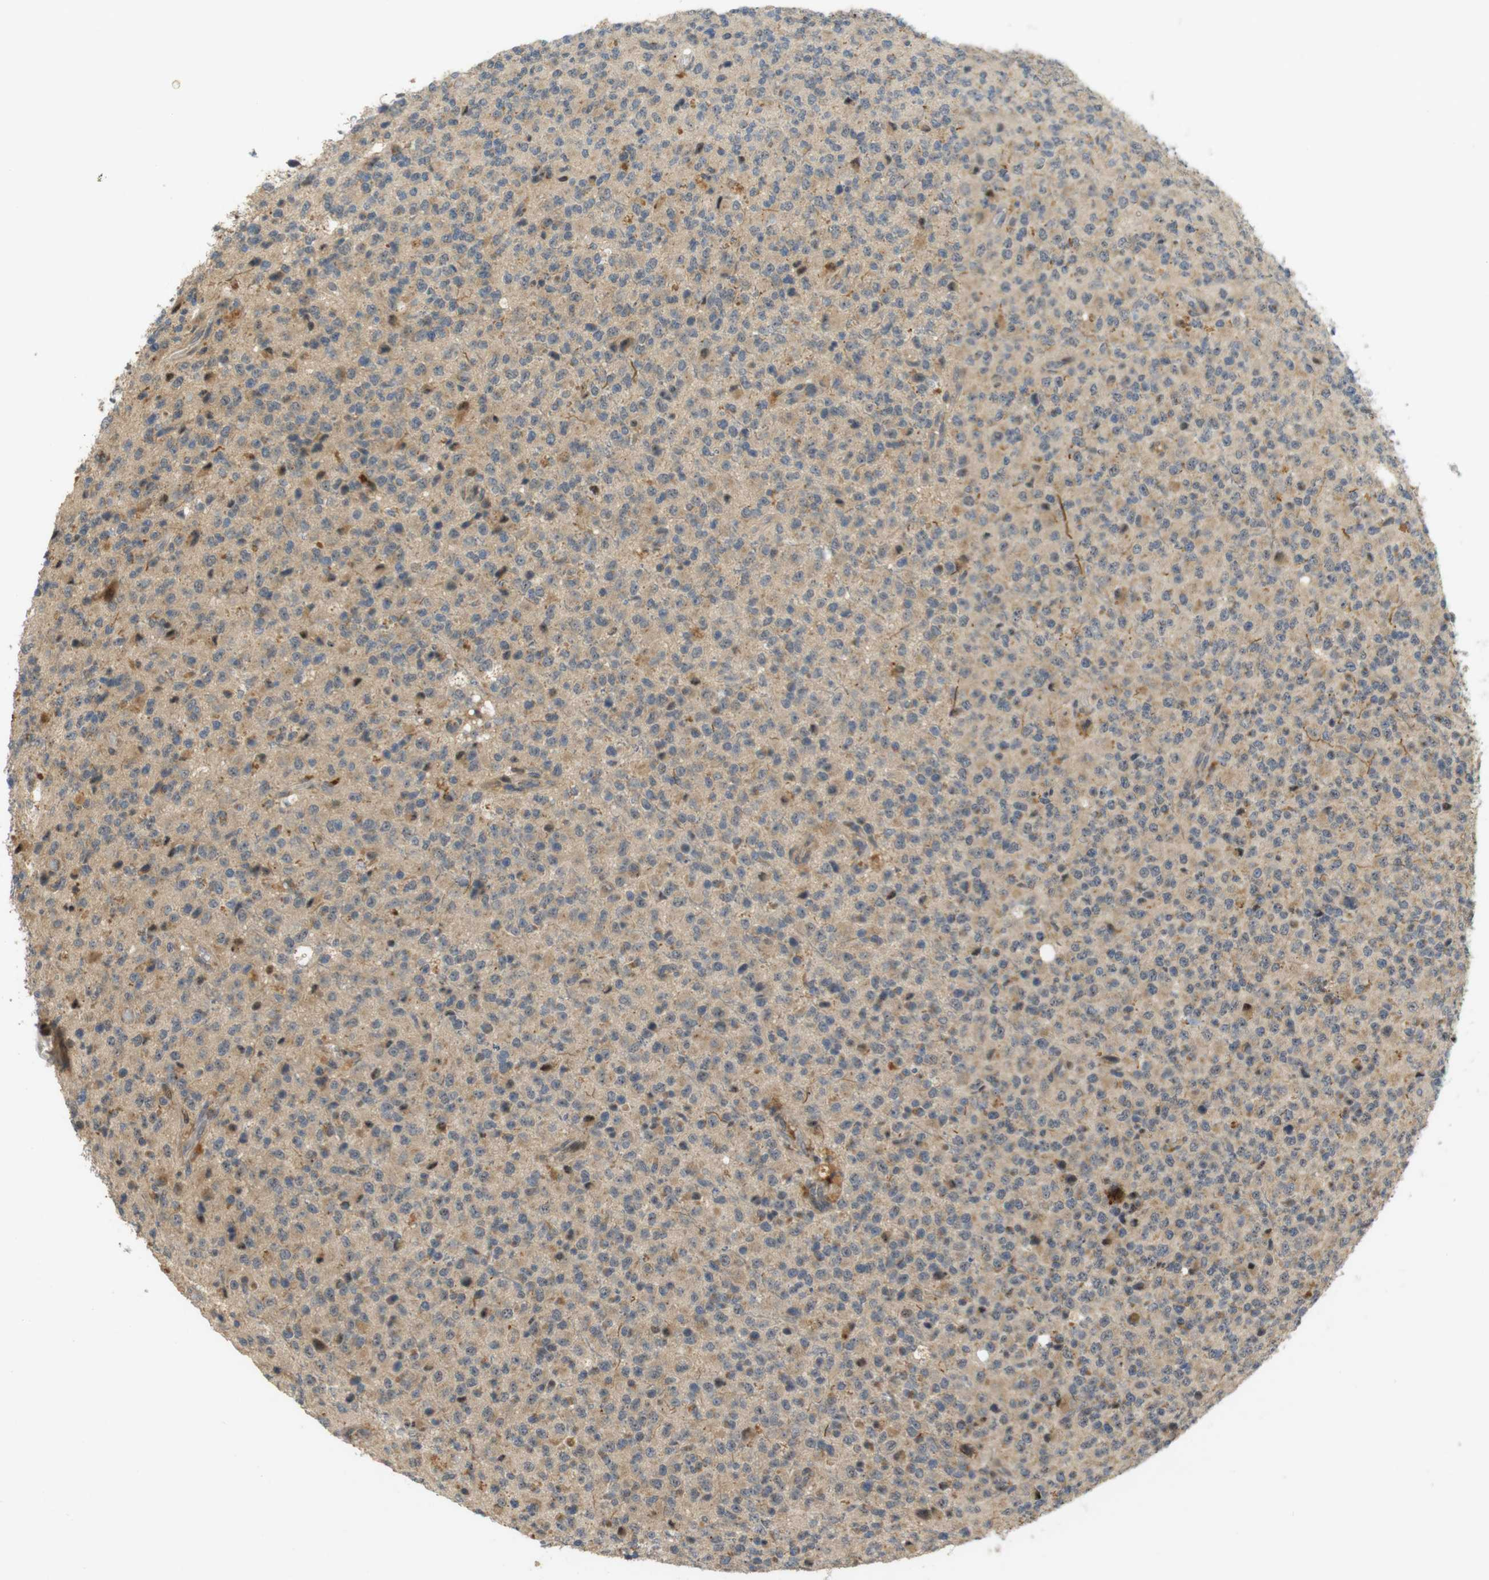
{"staining": {"intensity": "moderate", "quantity": "<25%", "location": "cytoplasmic/membranous"}, "tissue": "glioma", "cell_type": "Tumor cells", "image_type": "cancer", "snomed": [{"axis": "morphology", "description": "Glioma, malignant, High grade"}, {"axis": "topography", "description": "pancreas cauda"}], "caption": "IHC (DAB) staining of human glioma displays moderate cytoplasmic/membranous protein staining in approximately <25% of tumor cells. The protein is stained brown, and the nuclei are stained in blue (DAB (3,3'-diaminobenzidine) IHC with brightfield microscopy, high magnification).", "gene": "TMX3", "patient": {"sex": "male", "age": 60}}